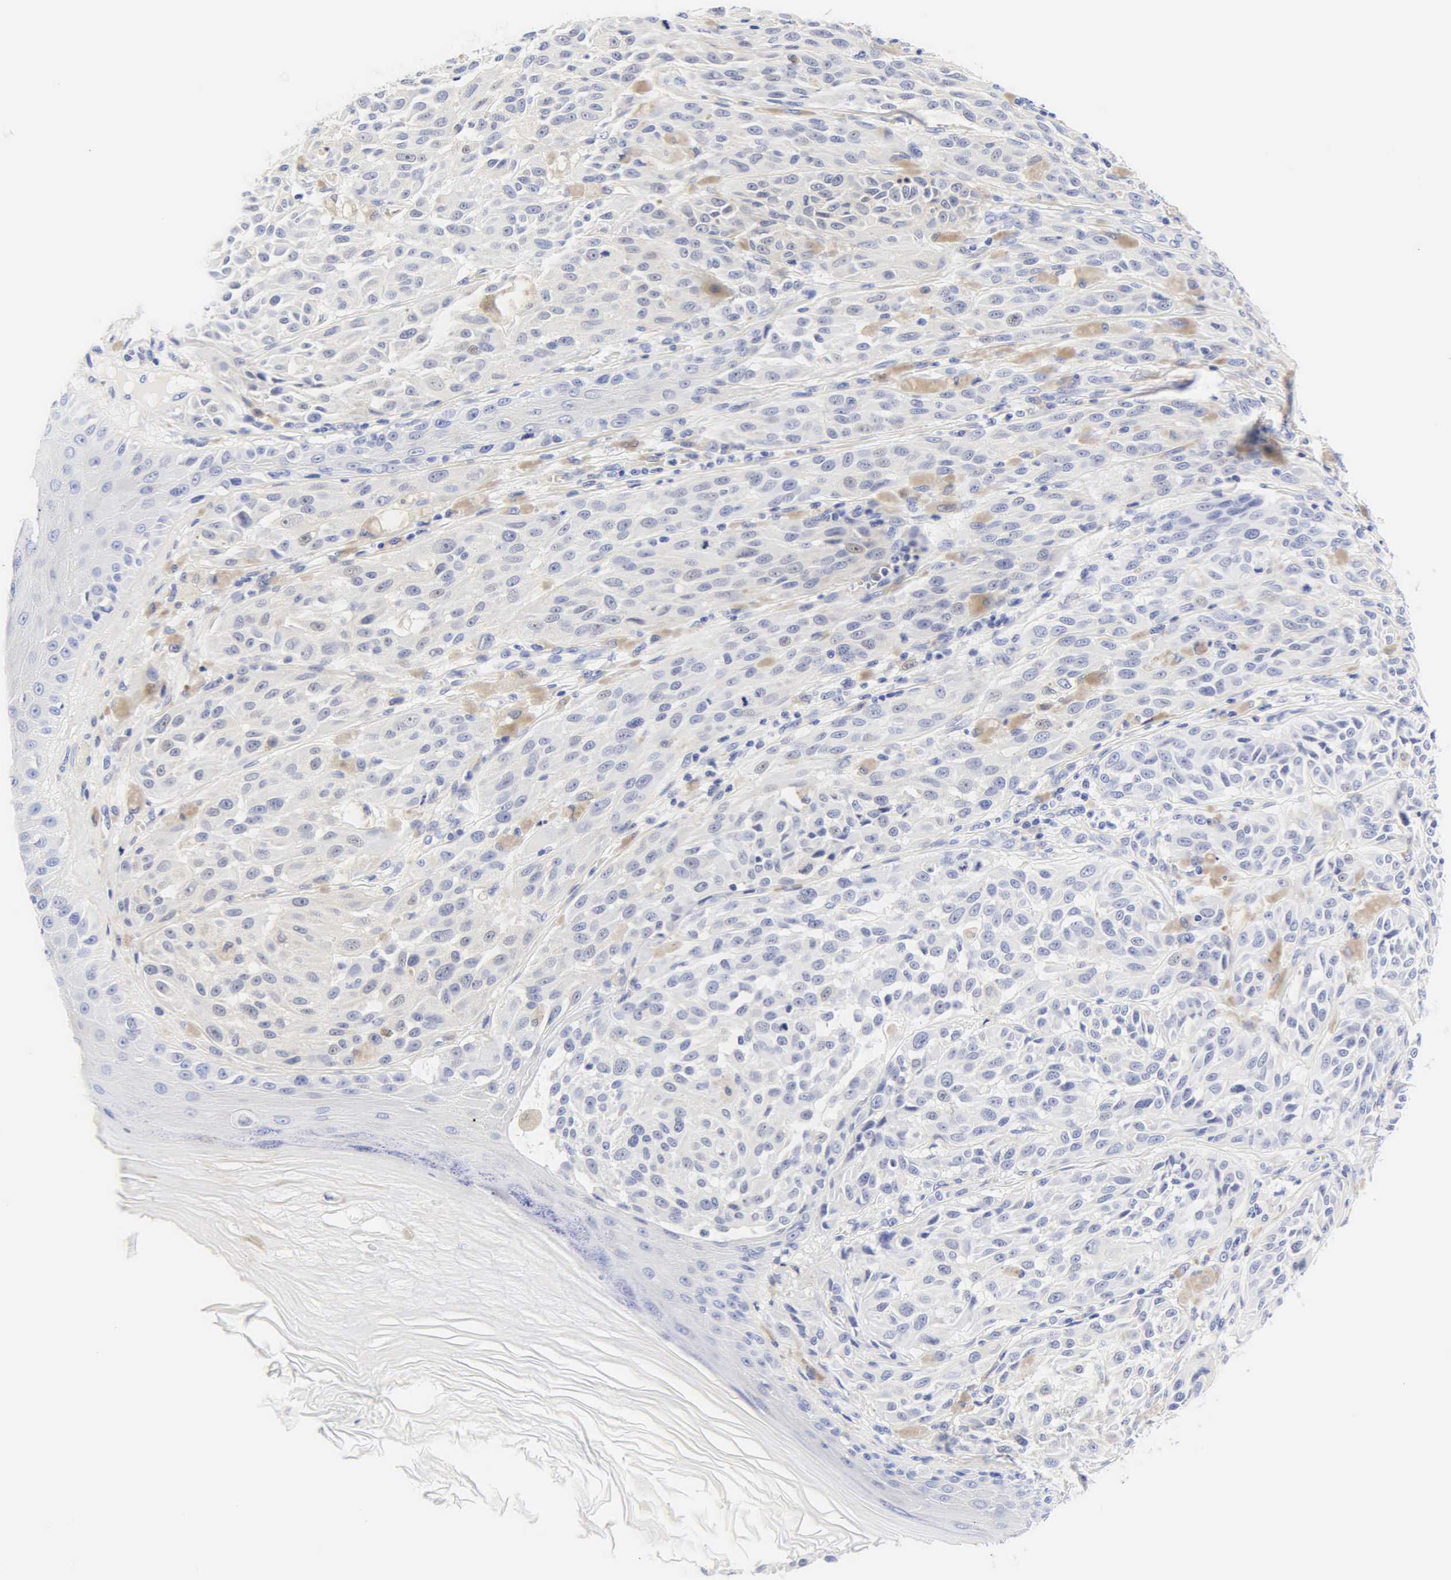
{"staining": {"intensity": "negative", "quantity": "none", "location": "none"}, "tissue": "melanoma", "cell_type": "Tumor cells", "image_type": "cancer", "snomed": [{"axis": "morphology", "description": "Malignant melanoma, NOS"}, {"axis": "topography", "description": "Skin"}], "caption": "DAB immunohistochemical staining of malignant melanoma demonstrates no significant staining in tumor cells.", "gene": "KRT20", "patient": {"sex": "male", "age": 44}}